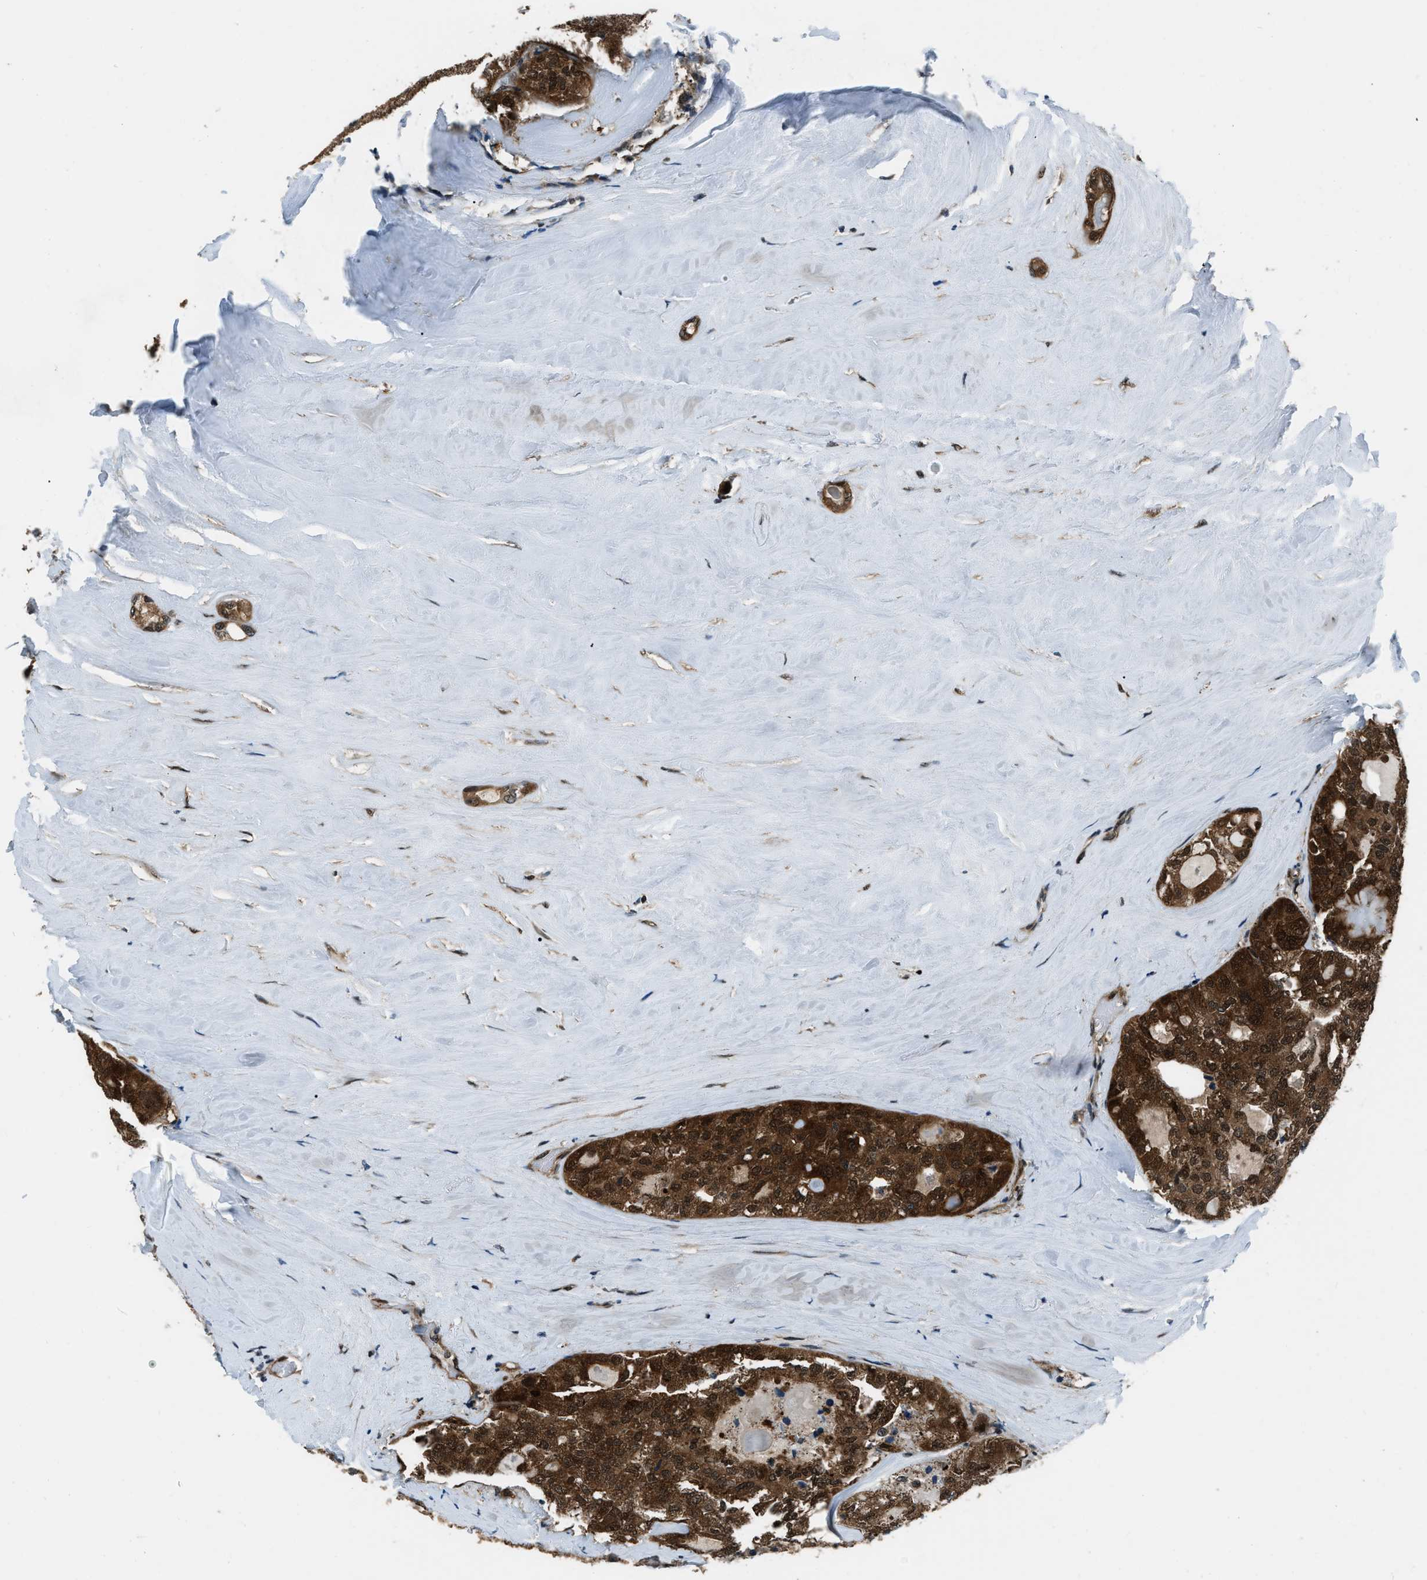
{"staining": {"intensity": "strong", "quantity": ">75%", "location": "cytoplasmic/membranous,nuclear"}, "tissue": "thyroid cancer", "cell_type": "Tumor cells", "image_type": "cancer", "snomed": [{"axis": "morphology", "description": "Follicular adenoma carcinoma, NOS"}, {"axis": "topography", "description": "Thyroid gland"}], "caption": "An immunohistochemistry histopathology image of neoplastic tissue is shown. Protein staining in brown highlights strong cytoplasmic/membranous and nuclear positivity in follicular adenoma carcinoma (thyroid) within tumor cells.", "gene": "NUDCD3", "patient": {"sex": "male", "age": 75}}